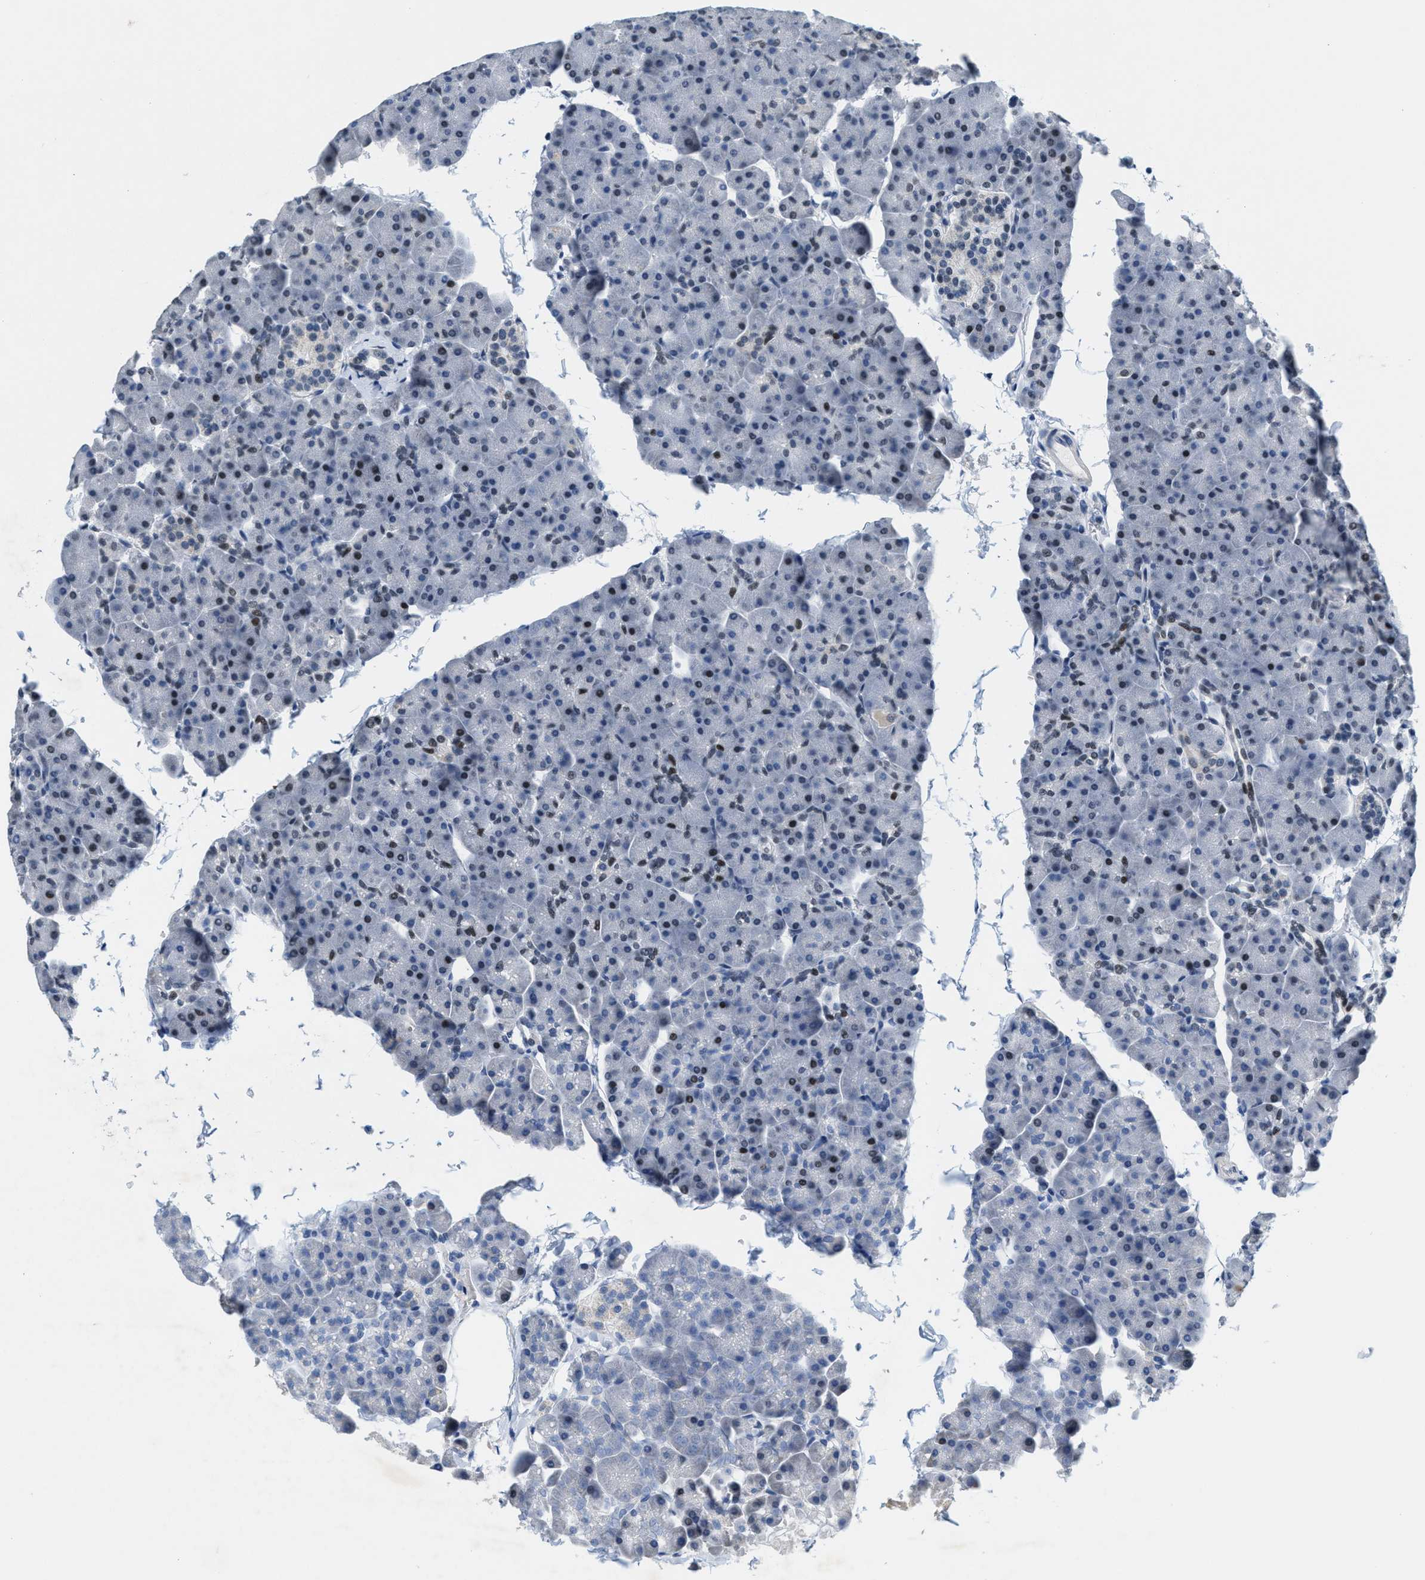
{"staining": {"intensity": "moderate", "quantity": "<25%", "location": "nuclear"}, "tissue": "pancreas", "cell_type": "Exocrine glandular cells", "image_type": "normal", "snomed": [{"axis": "morphology", "description": "Normal tissue, NOS"}, {"axis": "topography", "description": "Pancreas"}], "caption": "This histopathology image reveals immunohistochemistry (IHC) staining of normal human pancreas, with low moderate nuclear staining in approximately <25% of exocrine glandular cells.", "gene": "SETD1B", "patient": {"sex": "male", "age": 35}}